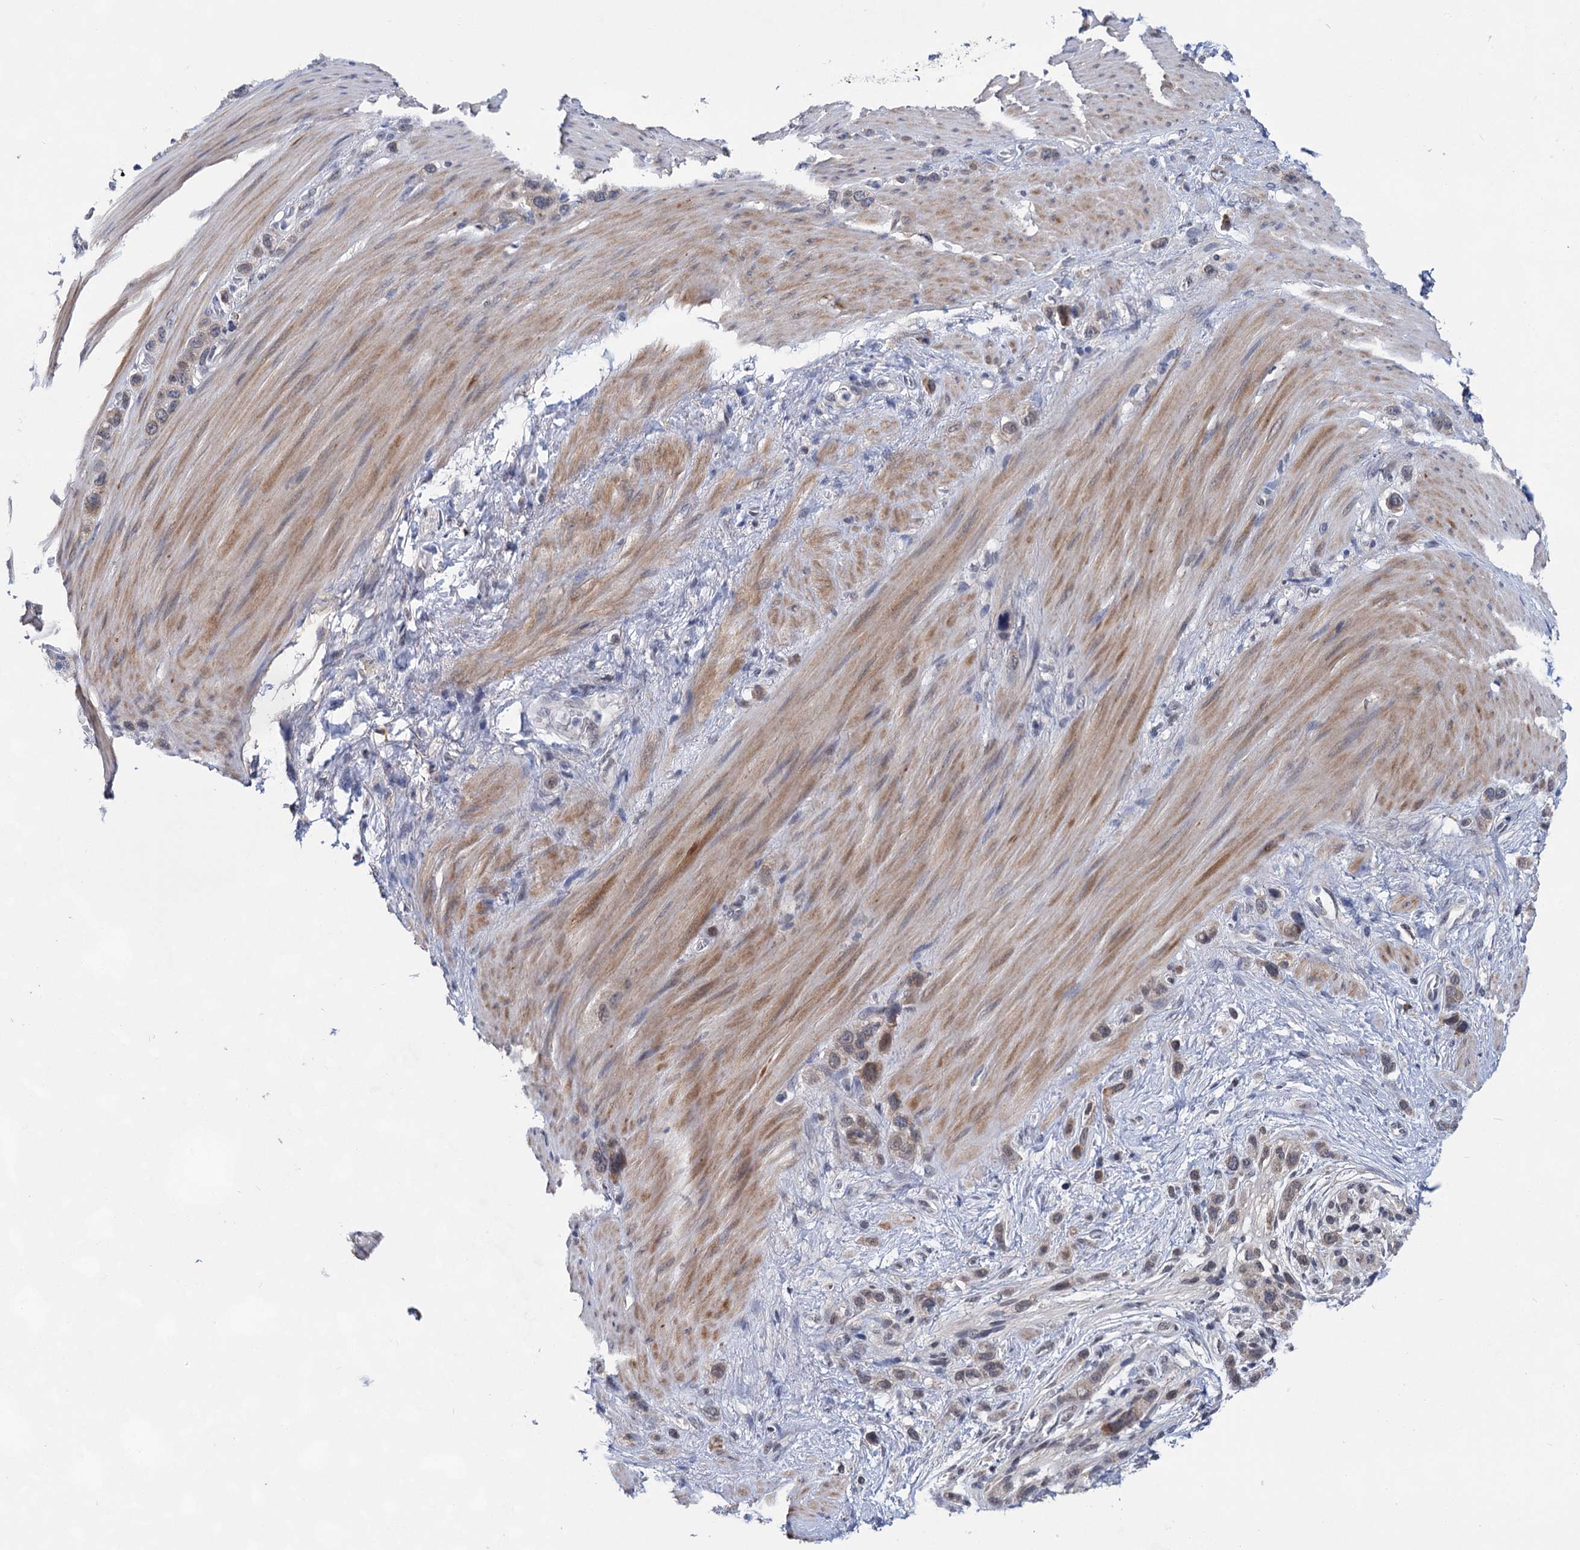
{"staining": {"intensity": "weak", "quantity": "<25%", "location": "cytoplasmic/membranous"}, "tissue": "stomach cancer", "cell_type": "Tumor cells", "image_type": "cancer", "snomed": [{"axis": "morphology", "description": "Adenocarcinoma, NOS"}, {"axis": "morphology", "description": "Adenocarcinoma, High grade"}, {"axis": "topography", "description": "Stomach, upper"}, {"axis": "topography", "description": "Stomach, lower"}], "caption": "Immunohistochemistry of high-grade adenocarcinoma (stomach) shows no positivity in tumor cells.", "gene": "TTC17", "patient": {"sex": "female", "age": 65}}